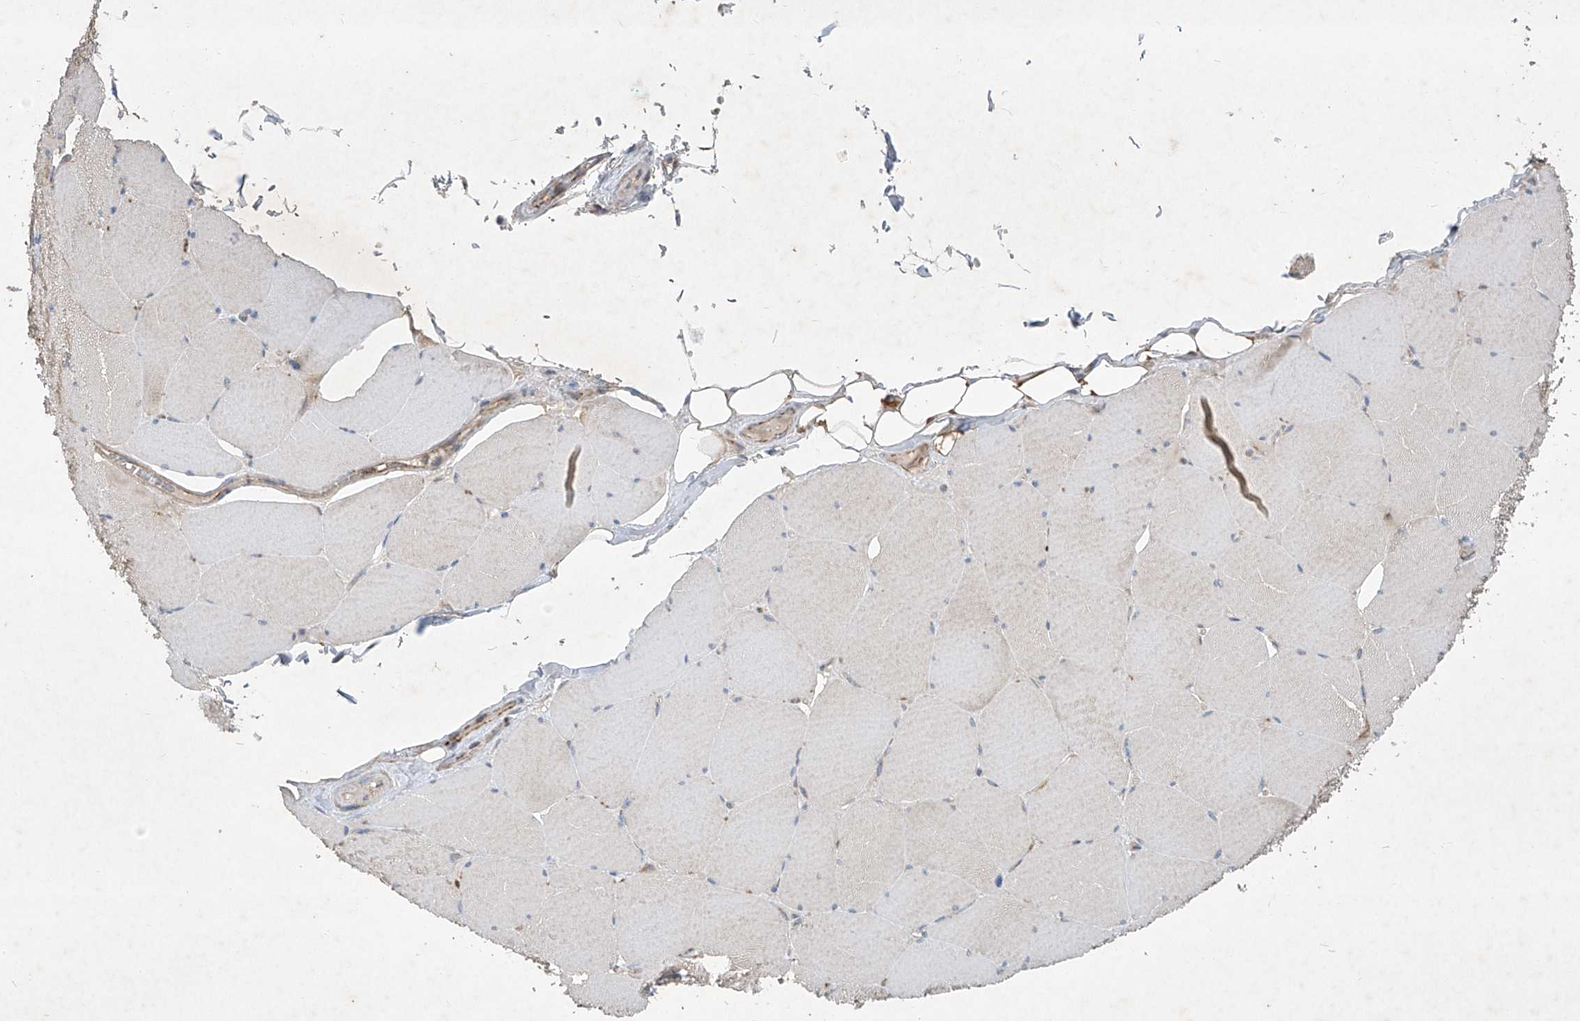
{"staining": {"intensity": "weak", "quantity": "25%-75%", "location": "cytoplasmic/membranous"}, "tissue": "skeletal muscle", "cell_type": "Myocytes", "image_type": "normal", "snomed": [{"axis": "morphology", "description": "Normal tissue, NOS"}, {"axis": "topography", "description": "Skeletal muscle"}, {"axis": "topography", "description": "Head-Neck"}], "caption": "Immunohistochemistry staining of benign skeletal muscle, which shows low levels of weak cytoplasmic/membranous expression in about 25%-75% of myocytes indicating weak cytoplasmic/membranous protein expression. The staining was performed using DAB (3,3'-diaminobenzidine) (brown) for protein detection and nuclei were counterstained in hematoxylin (blue).", "gene": "UQCC1", "patient": {"sex": "male", "age": 66}}